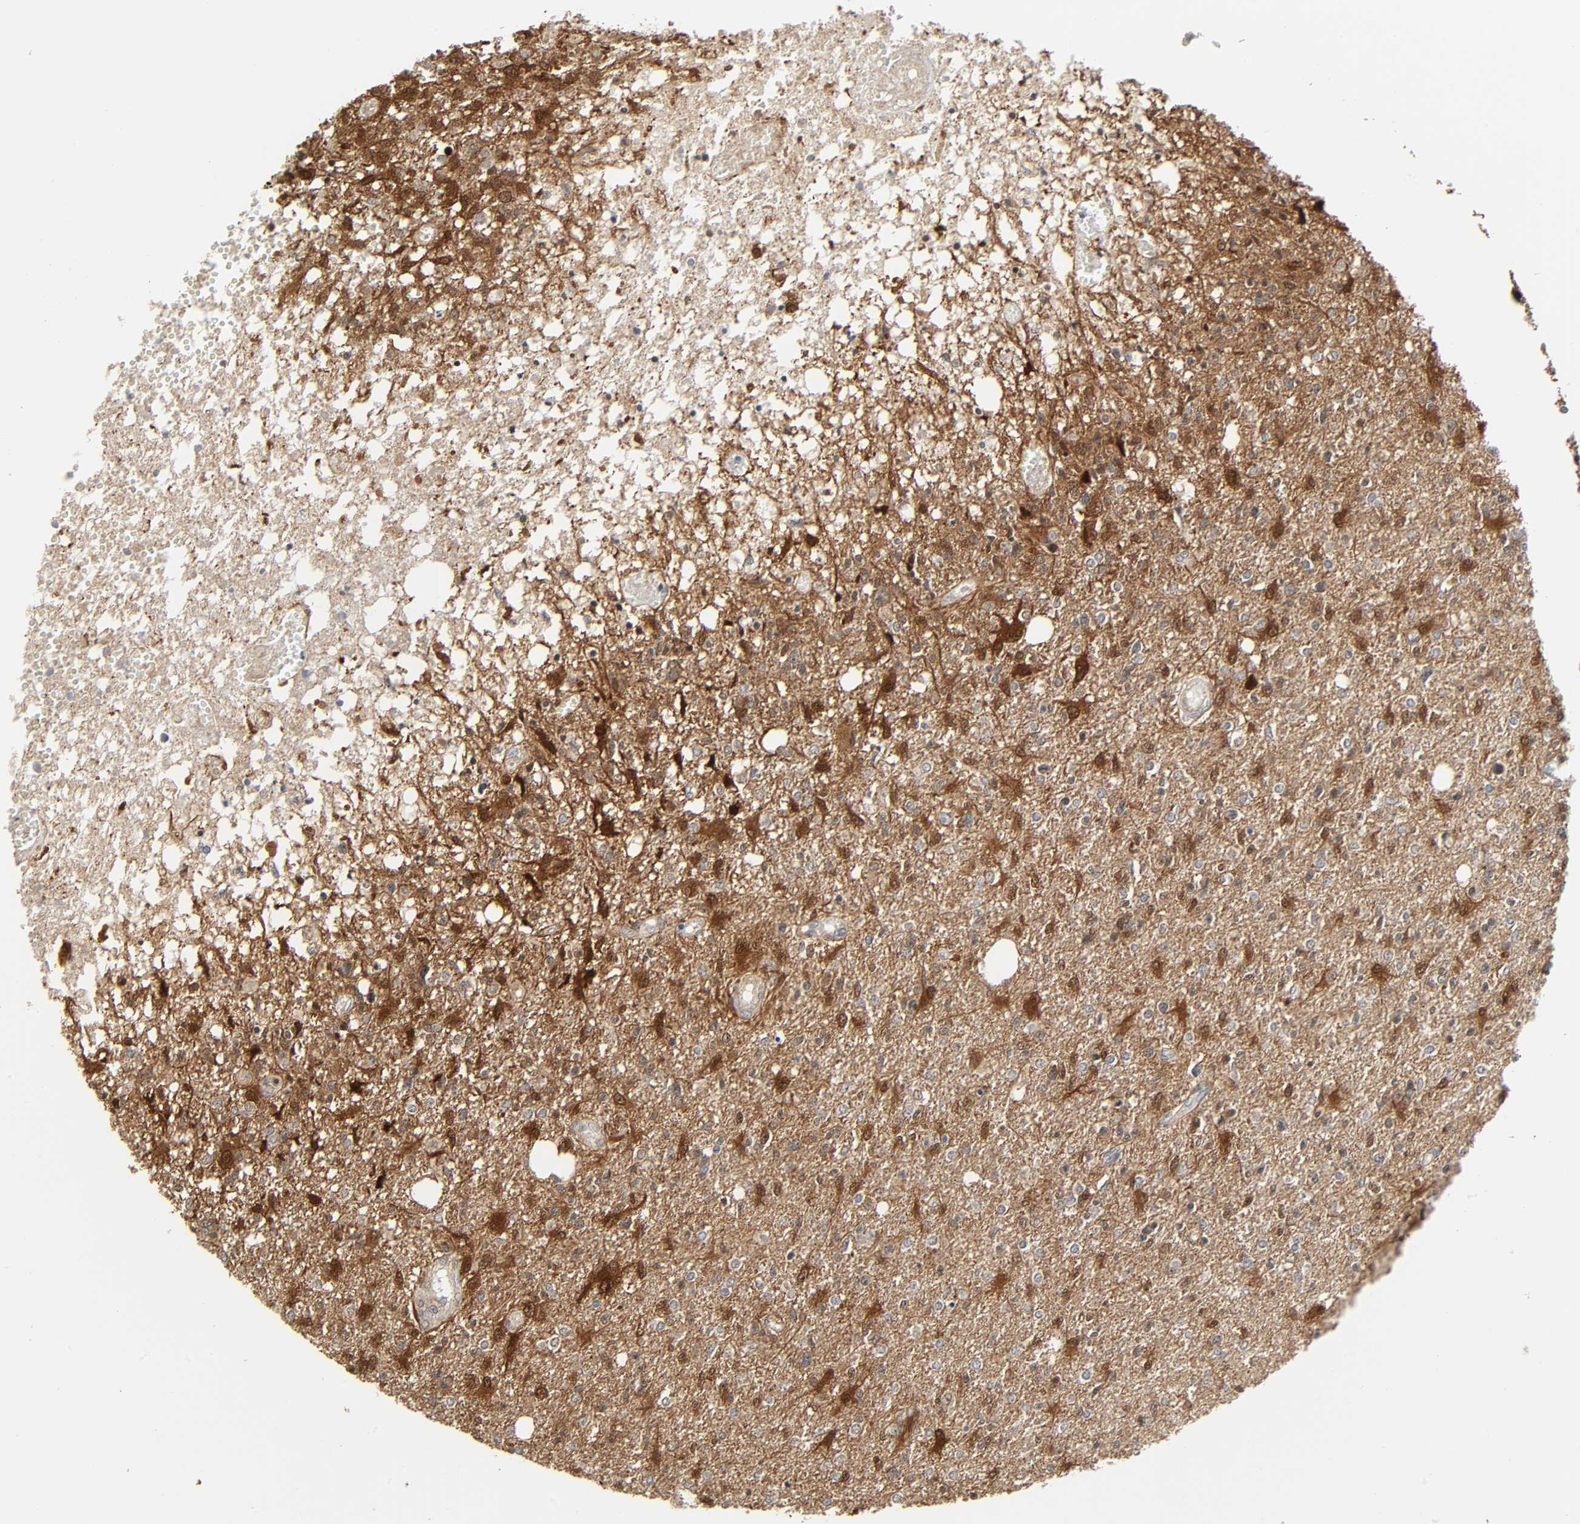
{"staining": {"intensity": "moderate", "quantity": "25%-75%", "location": "cytoplasmic/membranous"}, "tissue": "glioma", "cell_type": "Tumor cells", "image_type": "cancer", "snomed": [{"axis": "morphology", "description": "Glioma, malignant, High grade"}, {"axis": "topography", "description": "Cerebral cortex"}], "caption": "Glioma was stained to show a protein in brown. There is medium levels of moderate cytoplasmic/membranous positivity in approximately 25%-75% of tumor cells.", "gene": "MAPK1", "patient": {"sex": "male", "age": 76}}